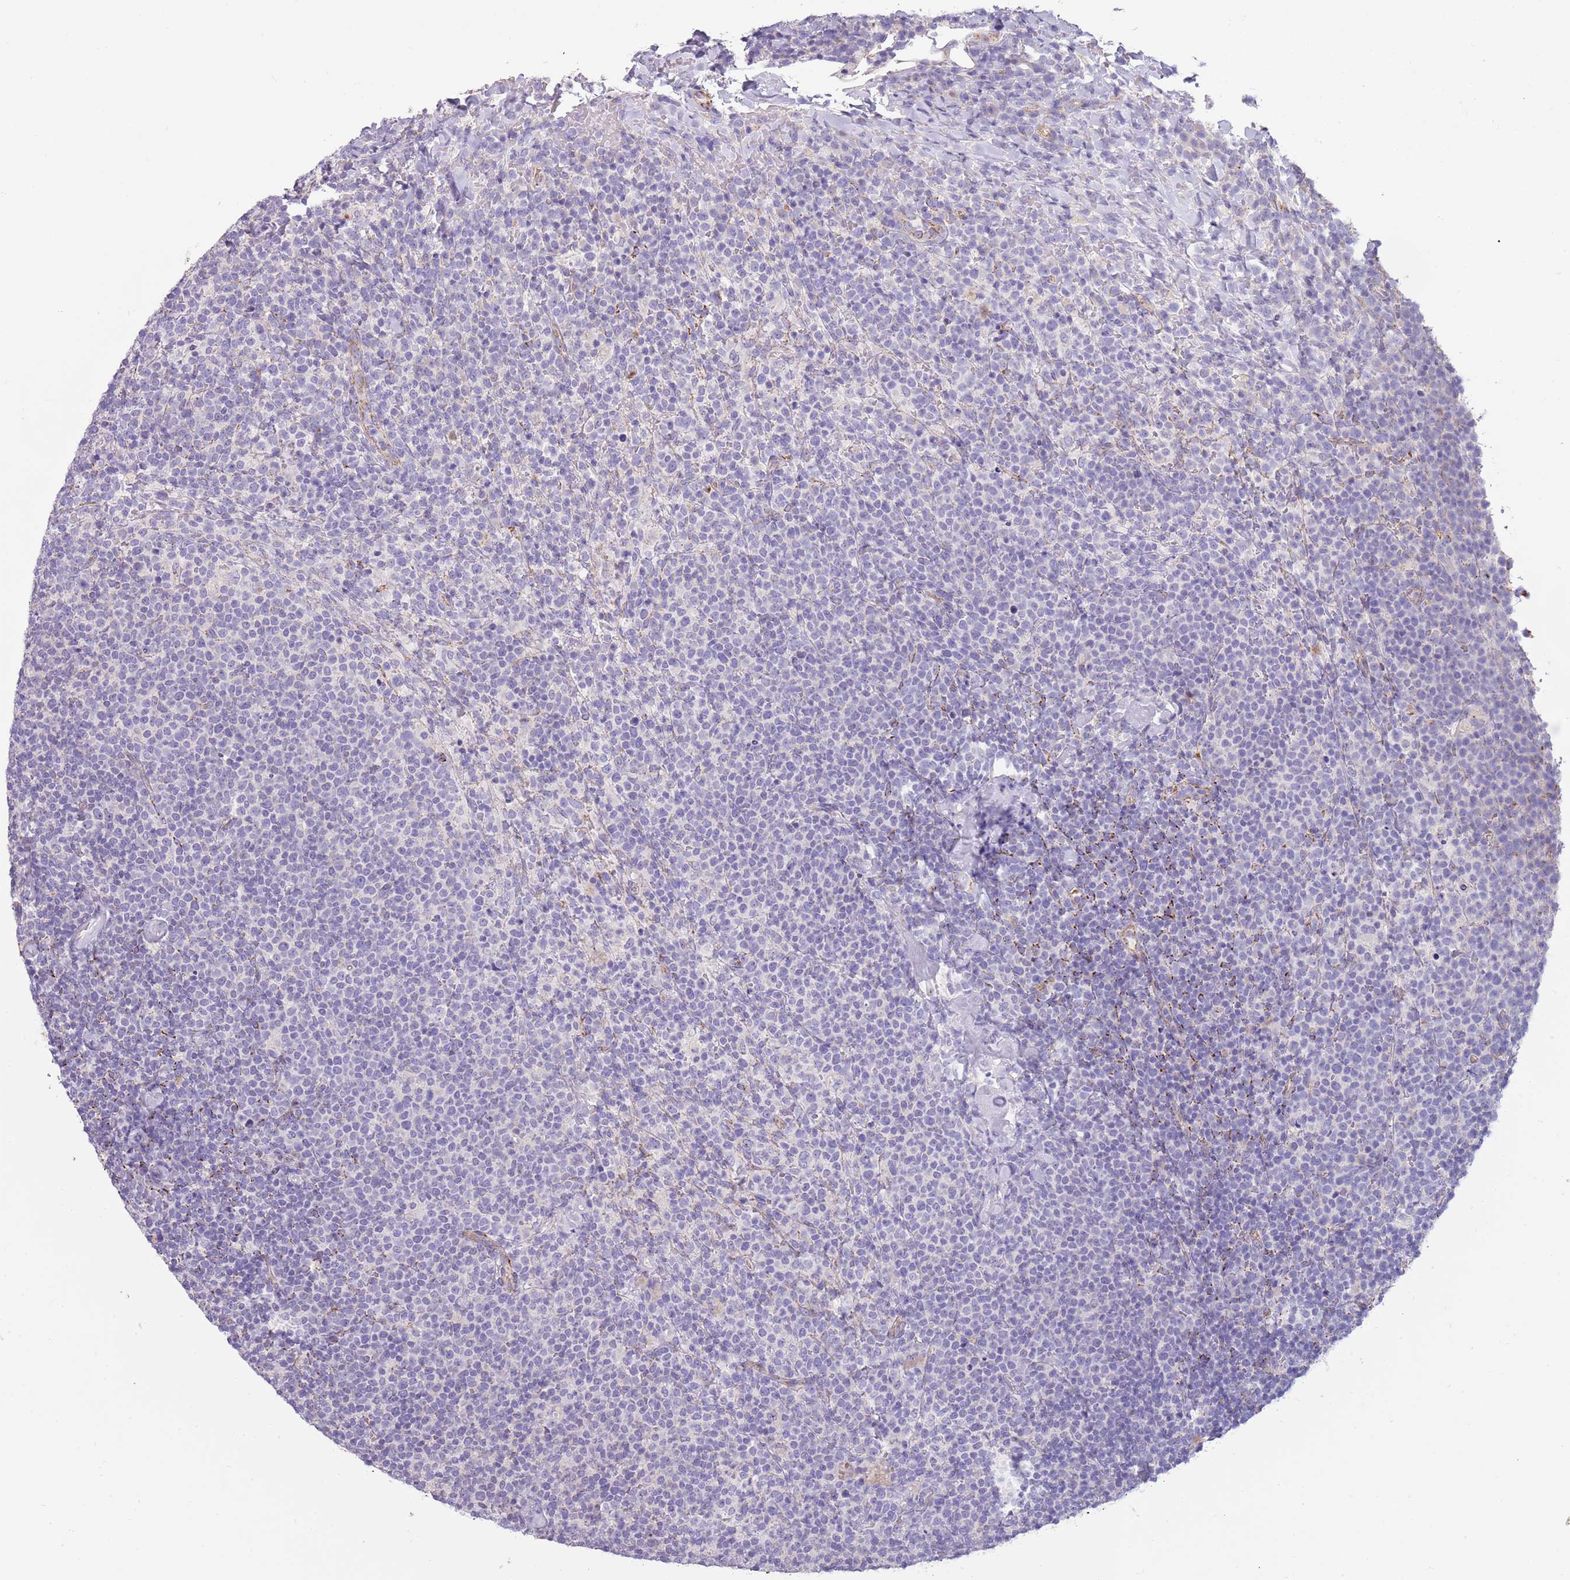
{"staining": {"intensity": "negative", "quantity": "none", "location": "none"}, "tissue": "lymphoma", "cell_type": "Tumor cells", "image_type": "cancer", "snomed": [{"axis": "morphology", "description": "Malignant lymphoma, non-Hodgkin's type, High grade"}, {"axis": "topography", "description": "Lymph node"}], "caption": "Image shows no protein expression in tumor cells of lymphoma tissue.", "gene": "RNF222", "patient": {"sex": "male", "age": 61}}